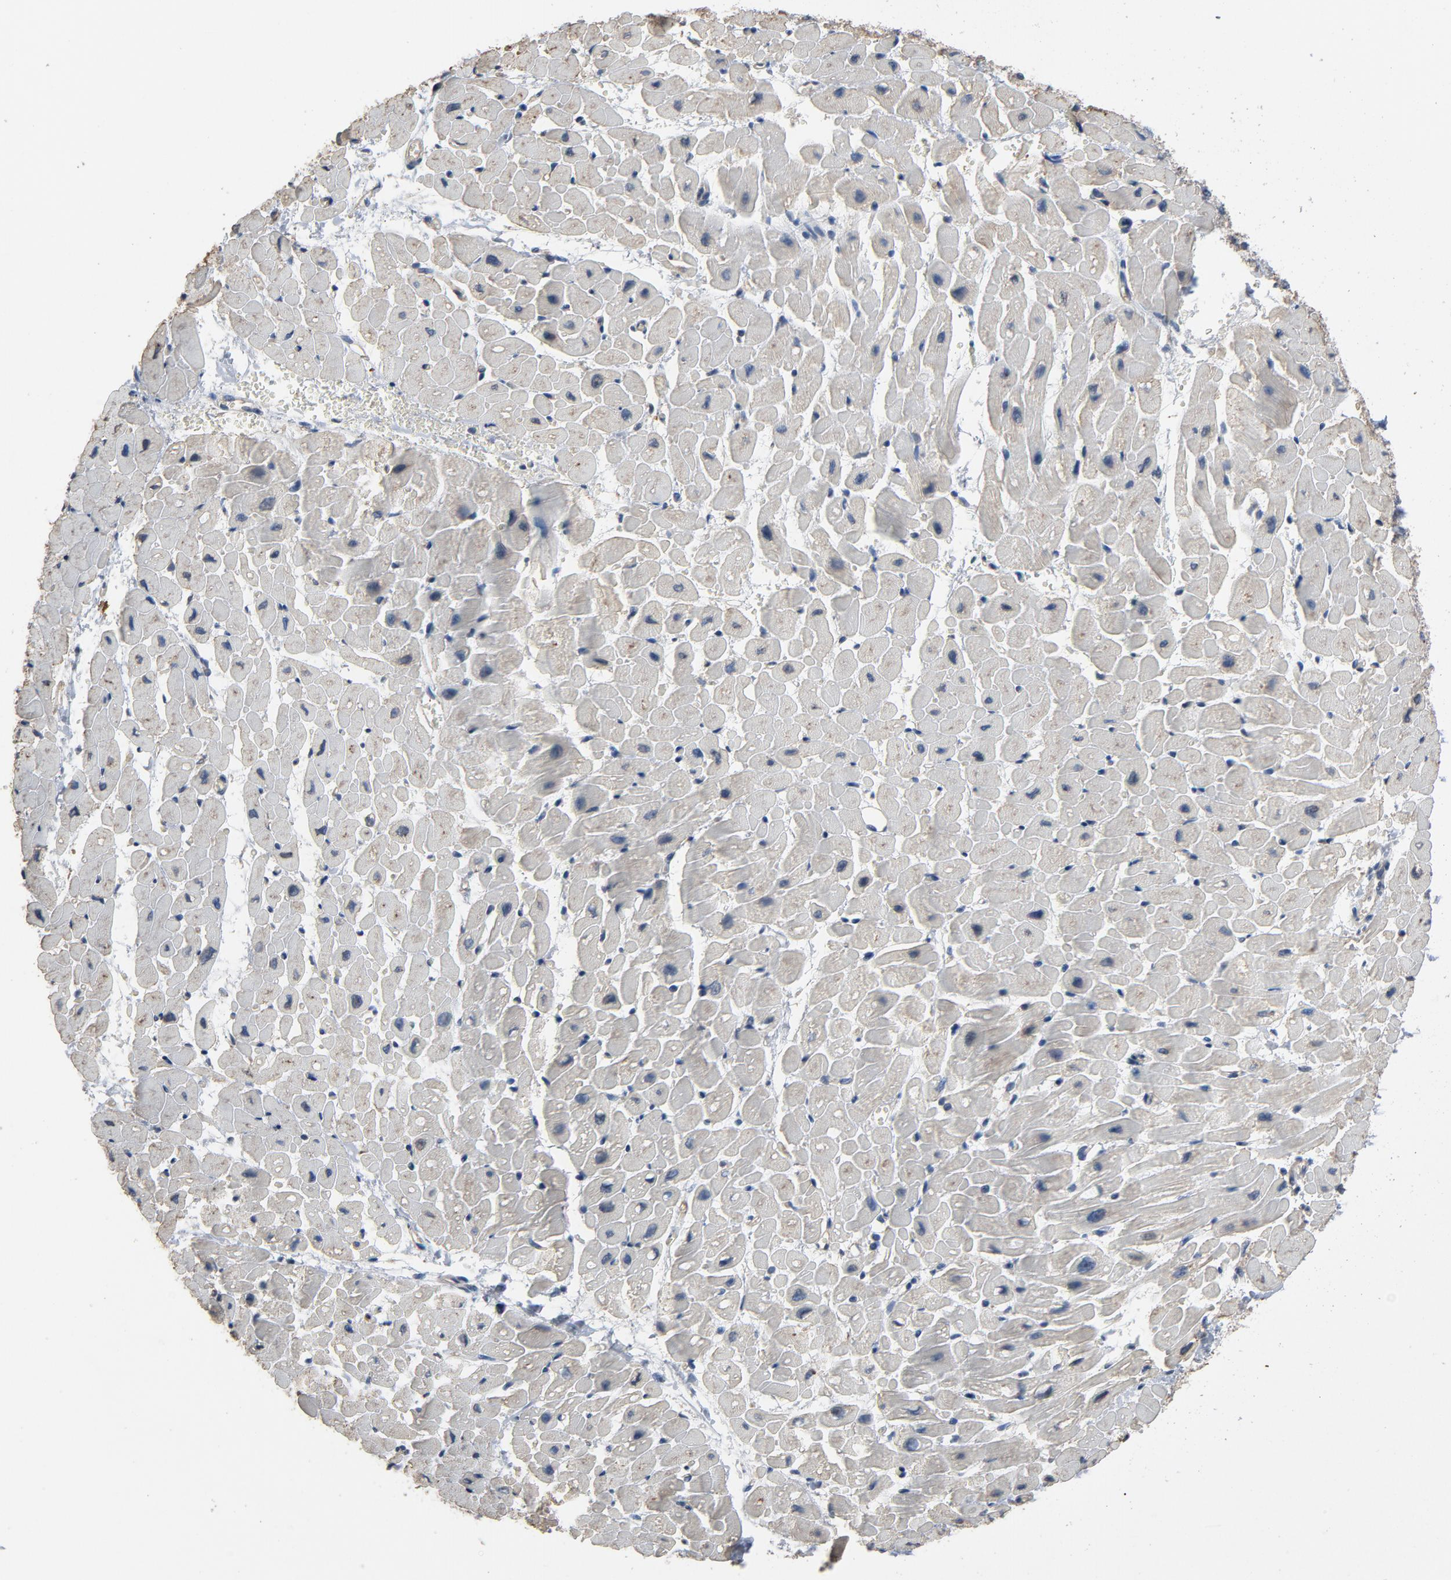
{"staining": {"intensity": "negative", "quantity": "none", "location": "none"}, "tissue": "heart muscle", "cell_type": "Cardiomyocytes", "image_type": "normal", "snomed": [{"axis": "morphology", "description": "Normal tissue, NOS"}, {"axis": "topography", "description": "Heart"}], "caption": "Protein analysis of normal heart muscle reveals no significant positivity in cardiomyocytes. (Stains: DAB (3,3'-diaminobenzidine) immunohistochemistry with hematoxylin counter stain, Microscopy: brightfield microscopy at high magnification).", "gene": "SOX6", "patient": {"sex": "male", "age": 45}}